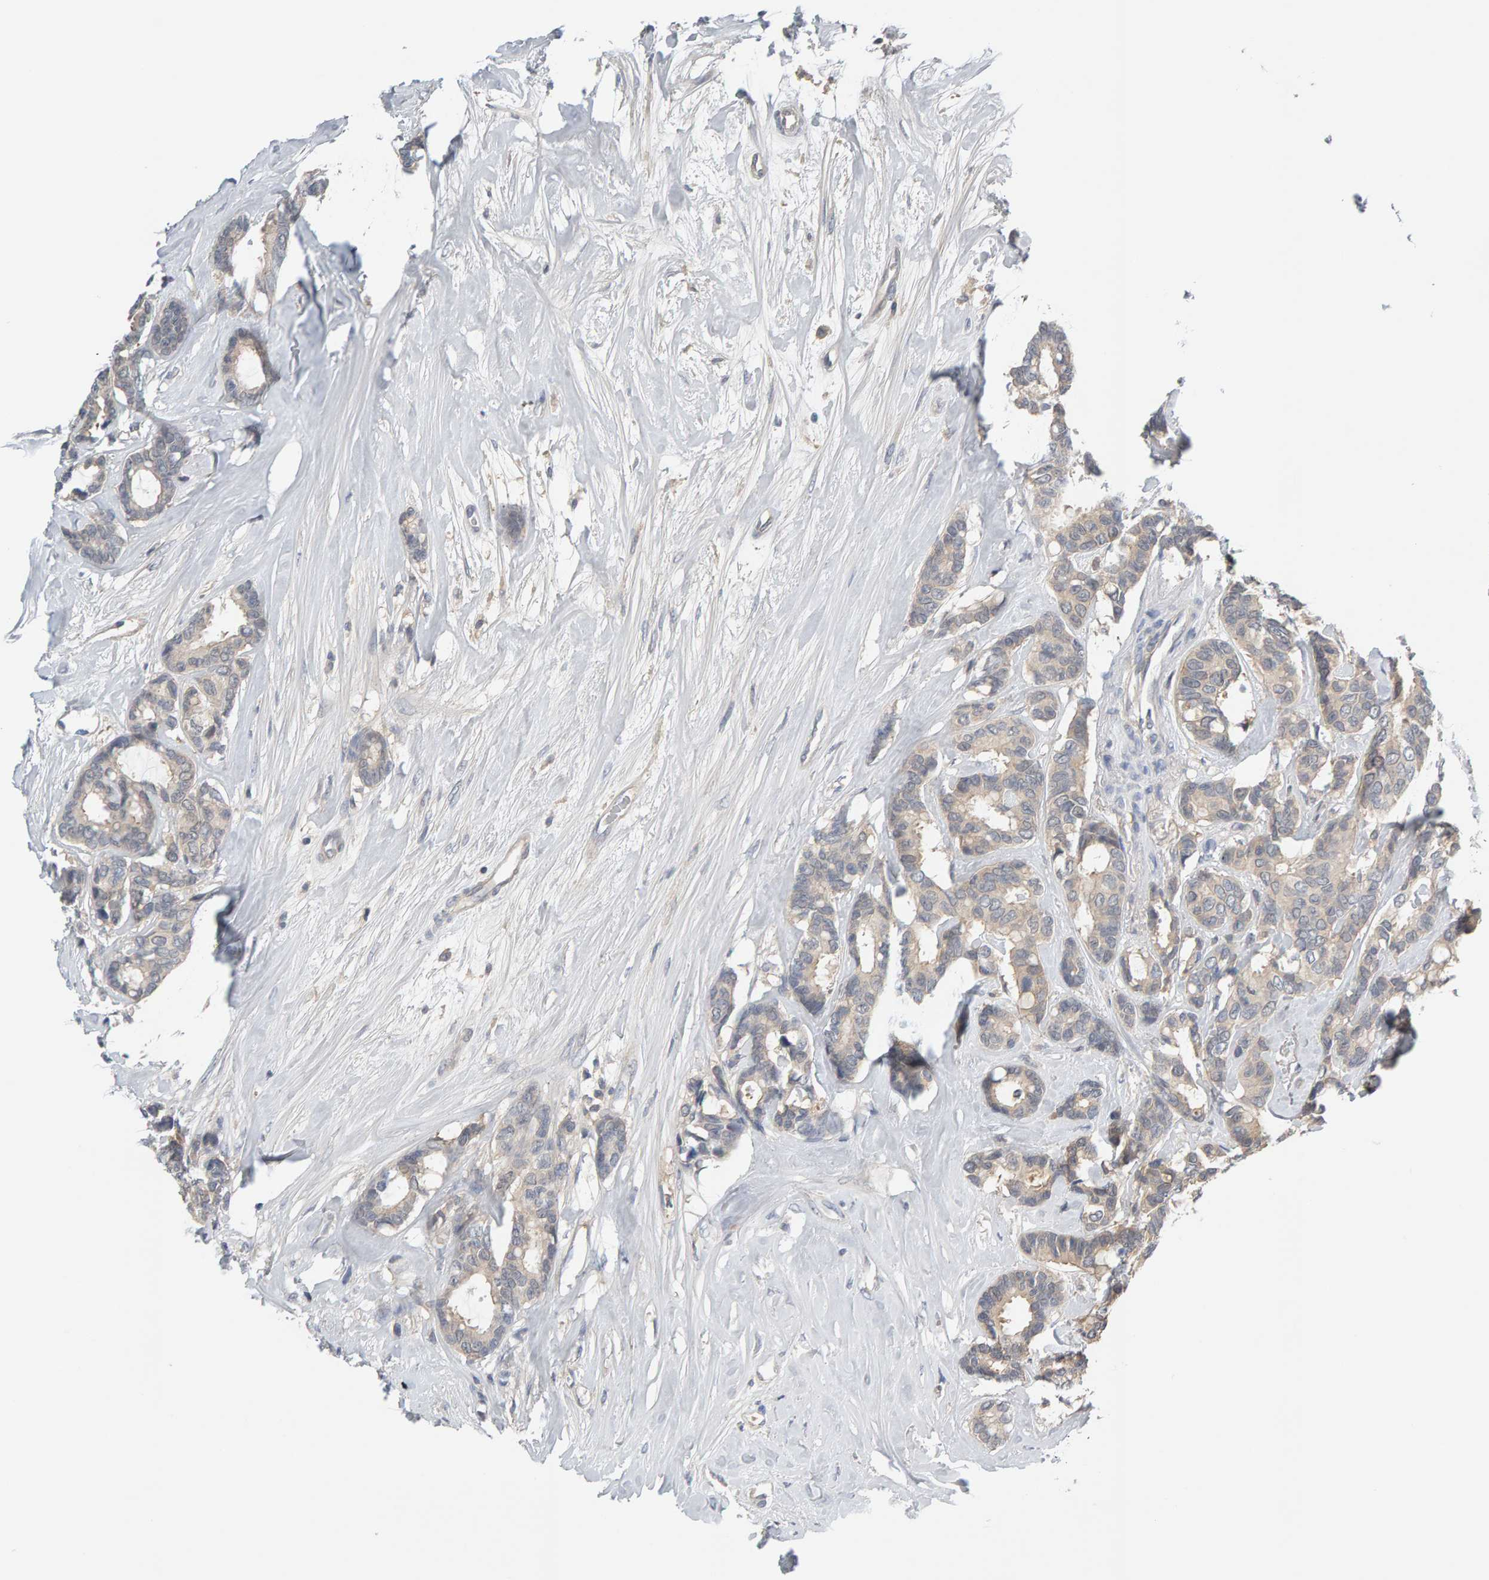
{"staining": {"intensity": "negative", "quantity": "none", "location": "none"}, "tissue": "breast cancer", "cell_type": "Tumor cells", "image_type": "cancer", "snomed": [{"axis": "morphology", "description": "Duct carcinoma"}, {"axis": "topography", "description": "Breast"}], "caption": "High magnification brightfield microscopy of invasive ductal carcinoma (breast) stained with DAB (3,3'-diaminobenzidine) (brown) and counterstained with hematoxylin (blue): tumor cells show no significant expression. The staining is performed using DAB brown chromogen with nuclei counter-stained in using hematoxylin.", "gene": "GFUS", "patient": {"sex": "female", "age": 87}}